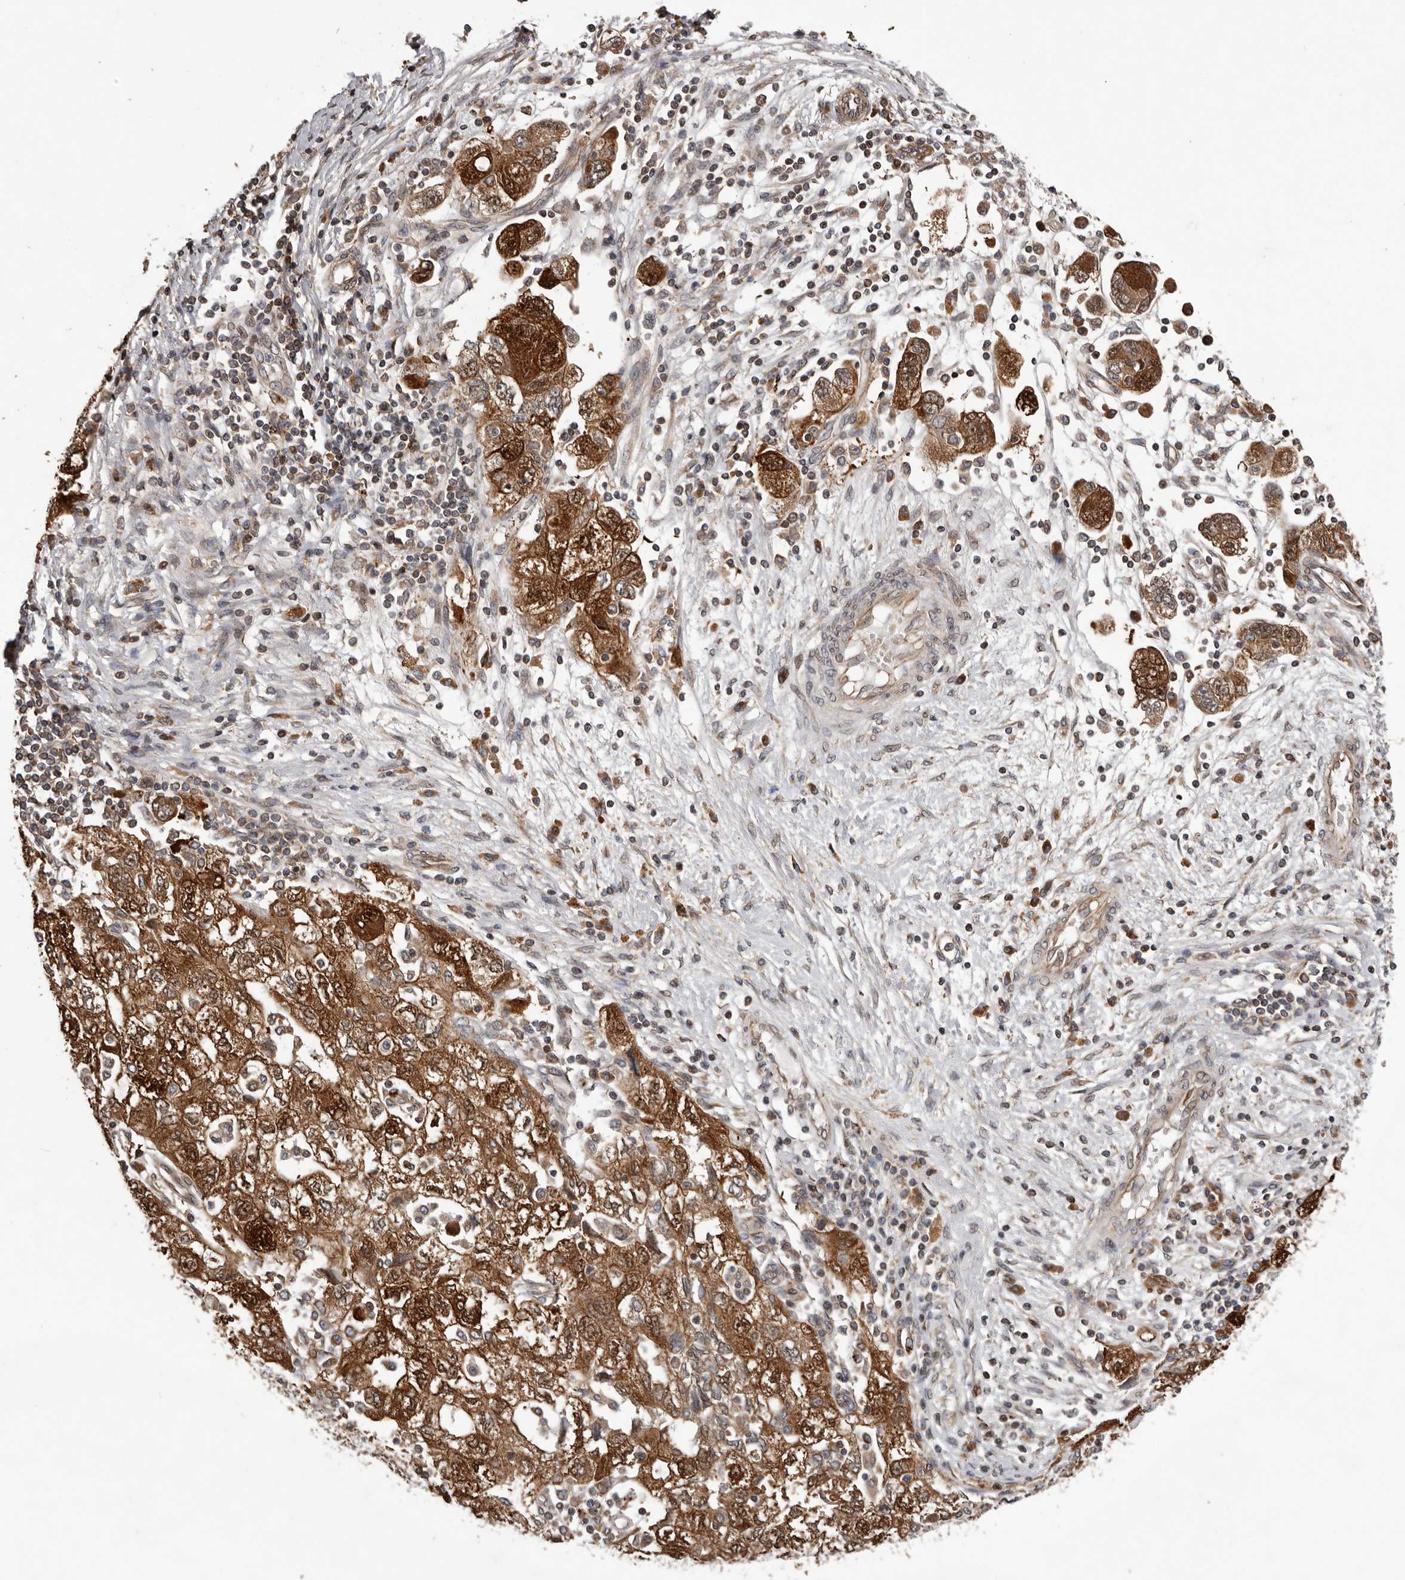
{"staining": {"intensity": "strong", "quantity": ">75%", "location": "cytoplasmic/membranous,nuclear"}, "tissue": "ovarian cancer", "cell_type": "Tumor cells", "image_type": "cancer", "snomed": [{"axis": "morphology", "description": "Carcinoma, NOS"}, {"axis": "morphology", "description": "Cystadenocarcinoma, serous, NOS"}, {"axis": "topography", "description": "Ovary"}], "caption": "Immunohistochemical staining of ovarian cancer (carcinoma) displays high levels of strong cytoplasmic/membranous and nuclear positivity in about >75% of tumor cells.", "gene": "GADD45B", "patient": {"sex": "female", "age": 69}}